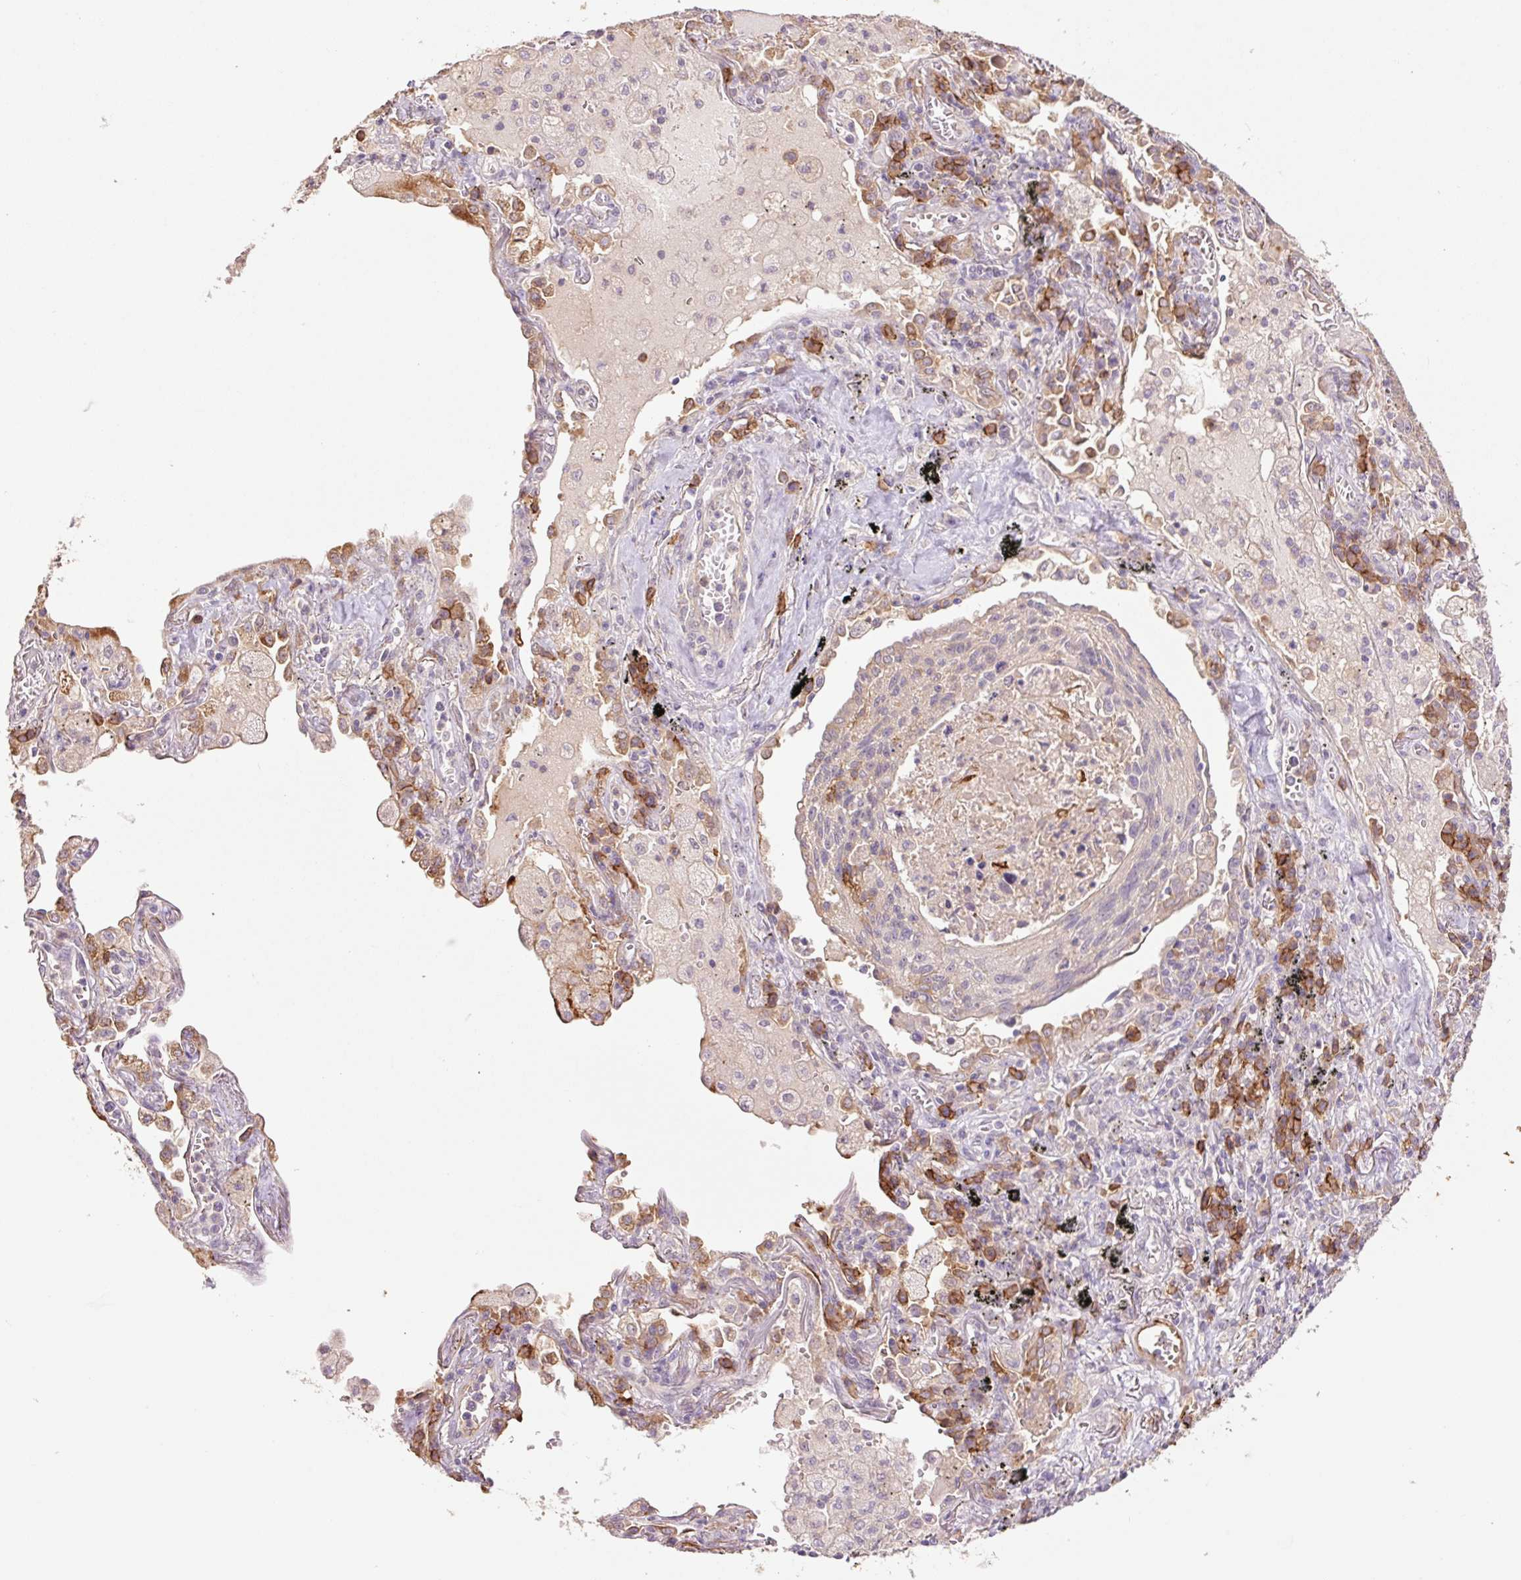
{"staining": {"intensity": "strong", "quantity": "<25%", "location": "cytoplasmic/membranous"}, "tissue": "lung cancer", "cell_type": "Tumor cells", "image_type": "cancer", "snomed": [{"axis": "morphology", "description": "Squamous cell carcinoma, NOS"}, {"axis": "topography", "description": "Lung"}], "caption": "This is a photomicrograph of IHC staining of lung squamous cell carcinoma, which shows strong staining in the cytoplasmic/membranous of tumor cells.", "gene": "SLC1A4", "patient": {"sex": "female", "age": 66}}